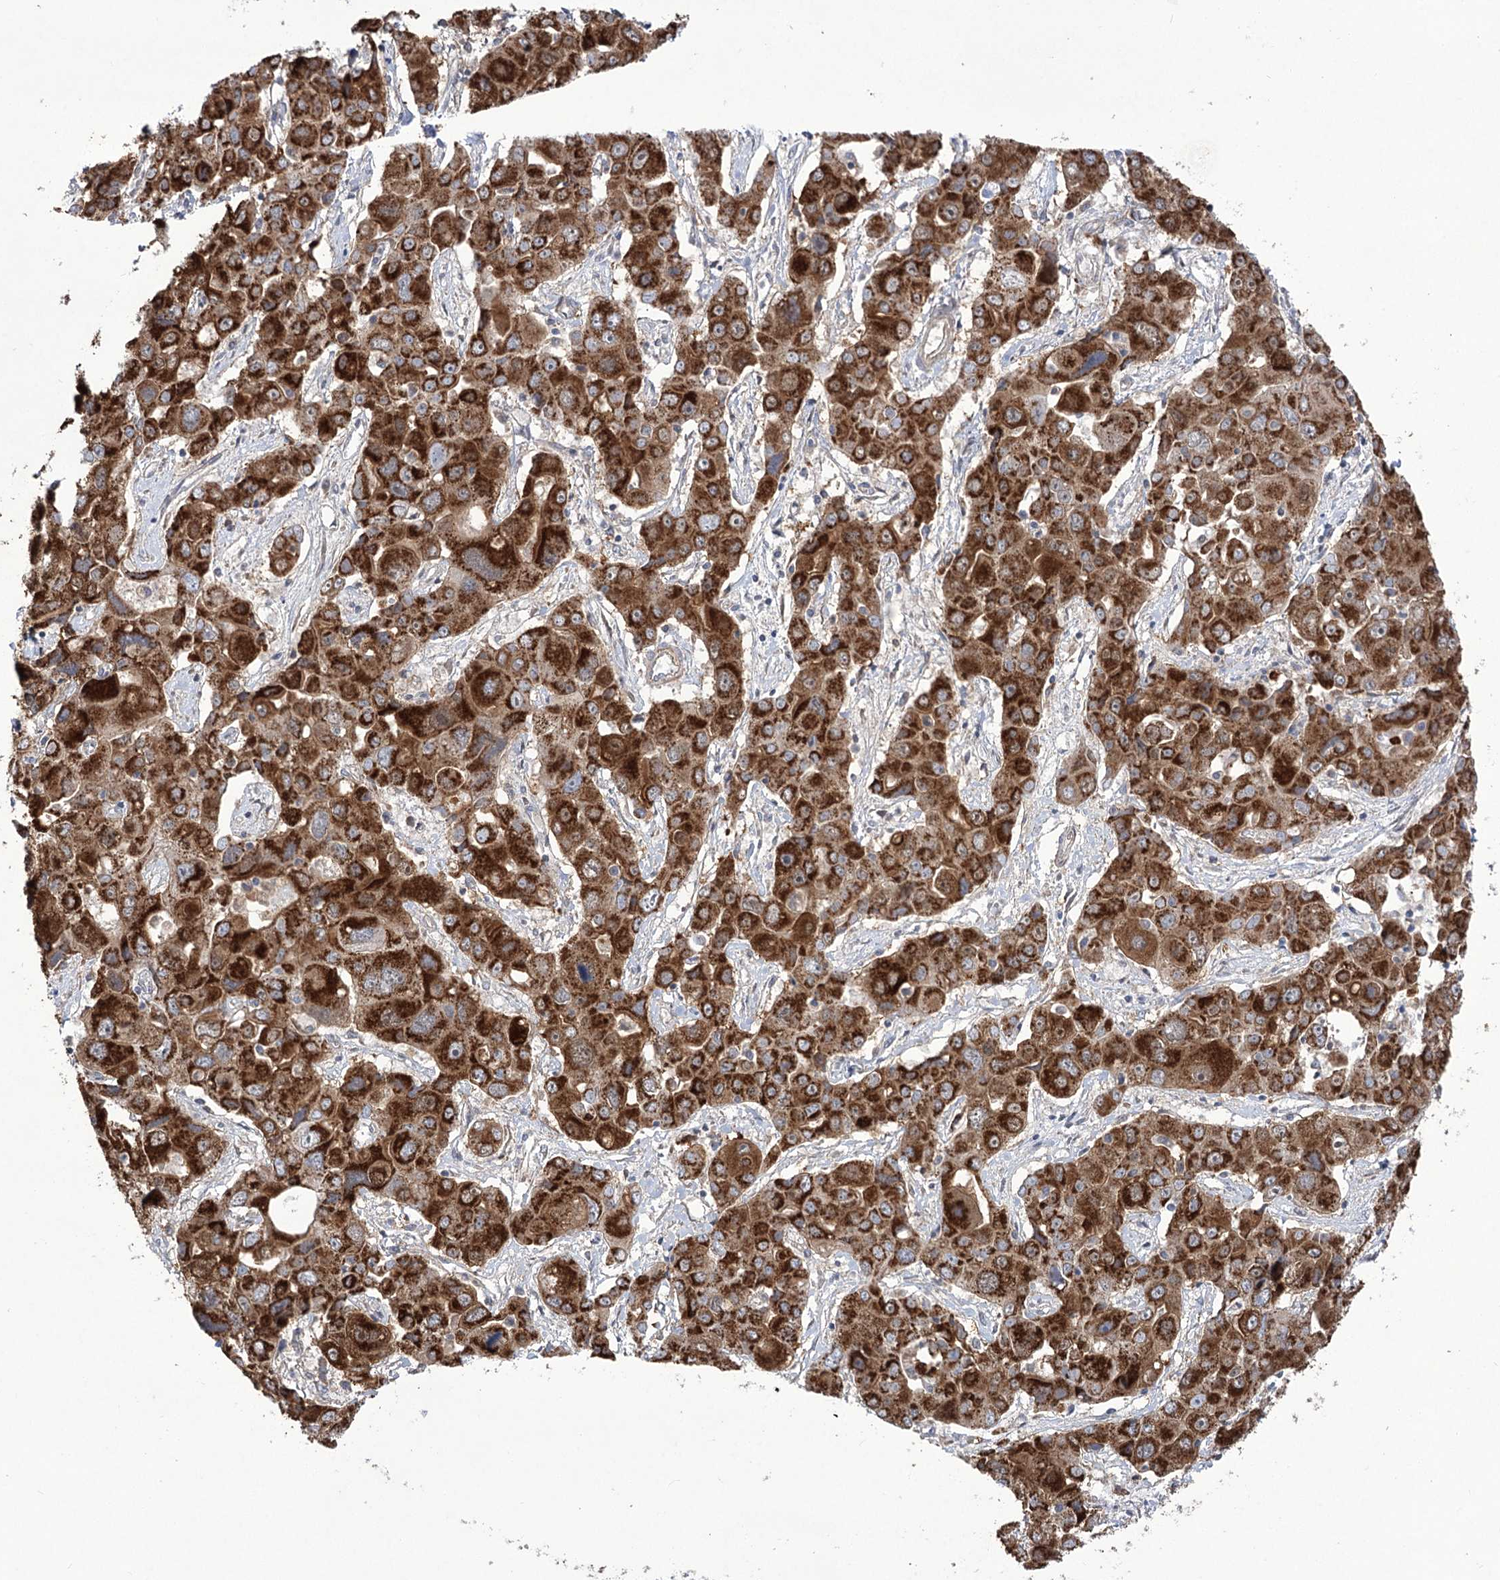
{"staining": {"intensity": "strong", "quantity": ">75%", "location": "cytoplasmic/membranous"}, "tissue": "liver cancer", "cell_type": "Tumor cells", "image_type": "cancer", "snomed": [{"axis": "morphology", "description": "Cholangiocarcinoma"}, {"axis": "topography", "description": "Liver"}], "caption": "Immunohistochemistry histopathology image of neoplastic tissue: liver cholangiocarcinoma stained using IHC demonstrates high levels of strong protein expression localized specifically in the cytoplasmic/membranous of tumor cells, appearing as a cytoplasmic/membranous brown color.", "gene": "ECHDC3", "patient": {"sex": "male", "age": 67}}